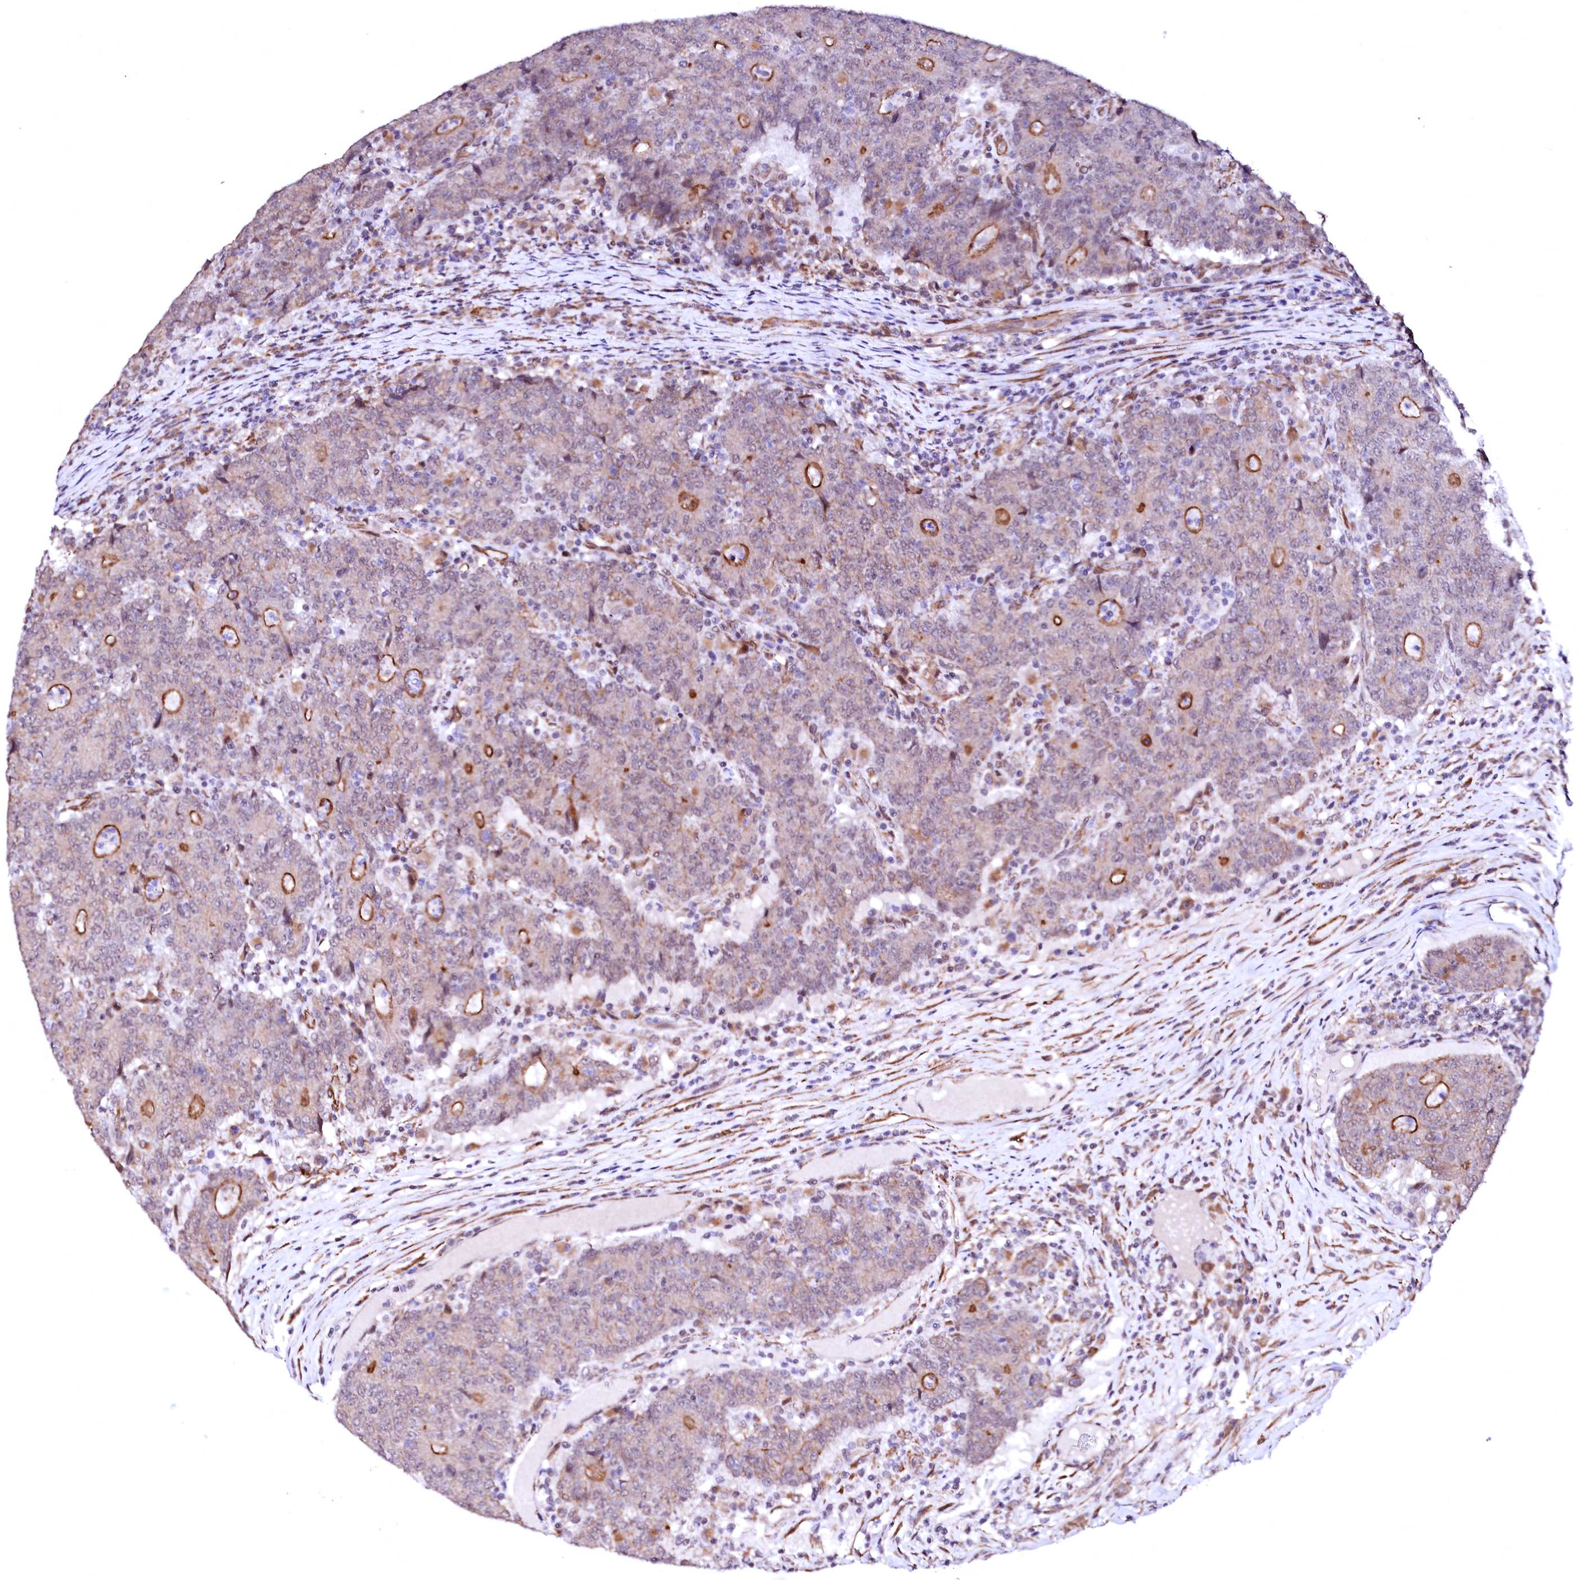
{"staining": {"intensity": "moderate", "quantity": "25%-75%", "location": "cytoplasmic/membranous"}, "tissue": "colorectal cancer", "cell_type": "Tumor cells", "image_type": "cancer", "snomed": [{"axis": "morphology", "description": "Adenocarcinoma, NOS"}, {"axis": "topography", "description": "Colon"}], "caption": "A medium amount of moderate cytoplasmic/membranous expression is identified in about 25%-75% of tumor cells in adenocarcinoma (colorectal) tissue.", "gene": "GPR176", "patient": {"sex": "female", "age": 75}}